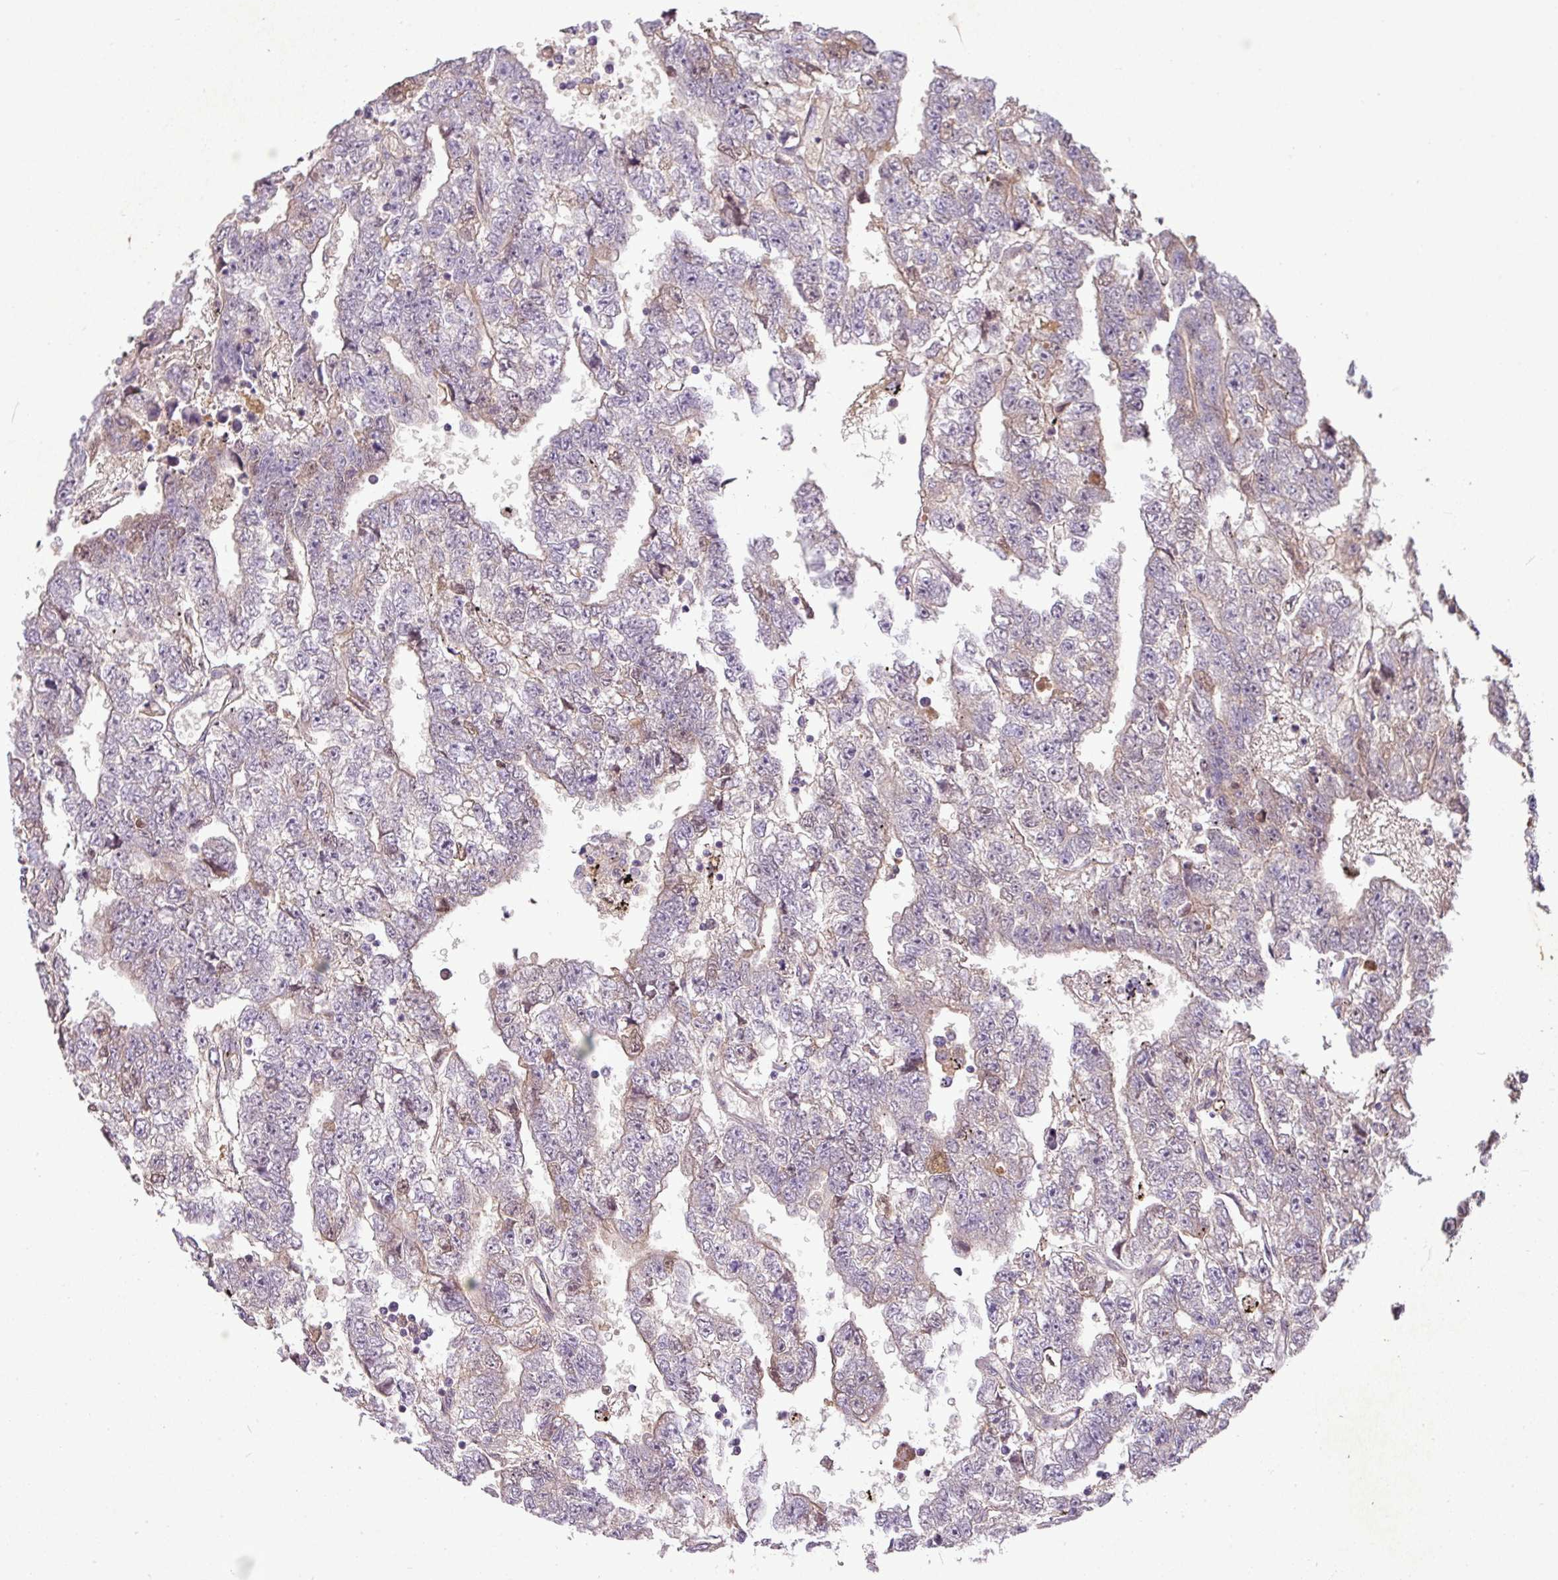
{"staining": {"intensity": "negative", "quantity": "none", "location": "none"}, "tissue": "testis cancer", "cell_type": "Tumor cells", "image_type": "cancer", "snomed": [{"axis": "morphology", "description": "Carcinoma, Embryonal, NOS"}, {"axis": "topography", "description": "Testis"}], "caption": "High power microscopy histopathology image of an immunohistochemistry histopathology image of embryonal carcinoma (testis), revealing no significant expression in tumor cells.", "gene": "C4B", "patient": {"sex": "male", "age": 25}}